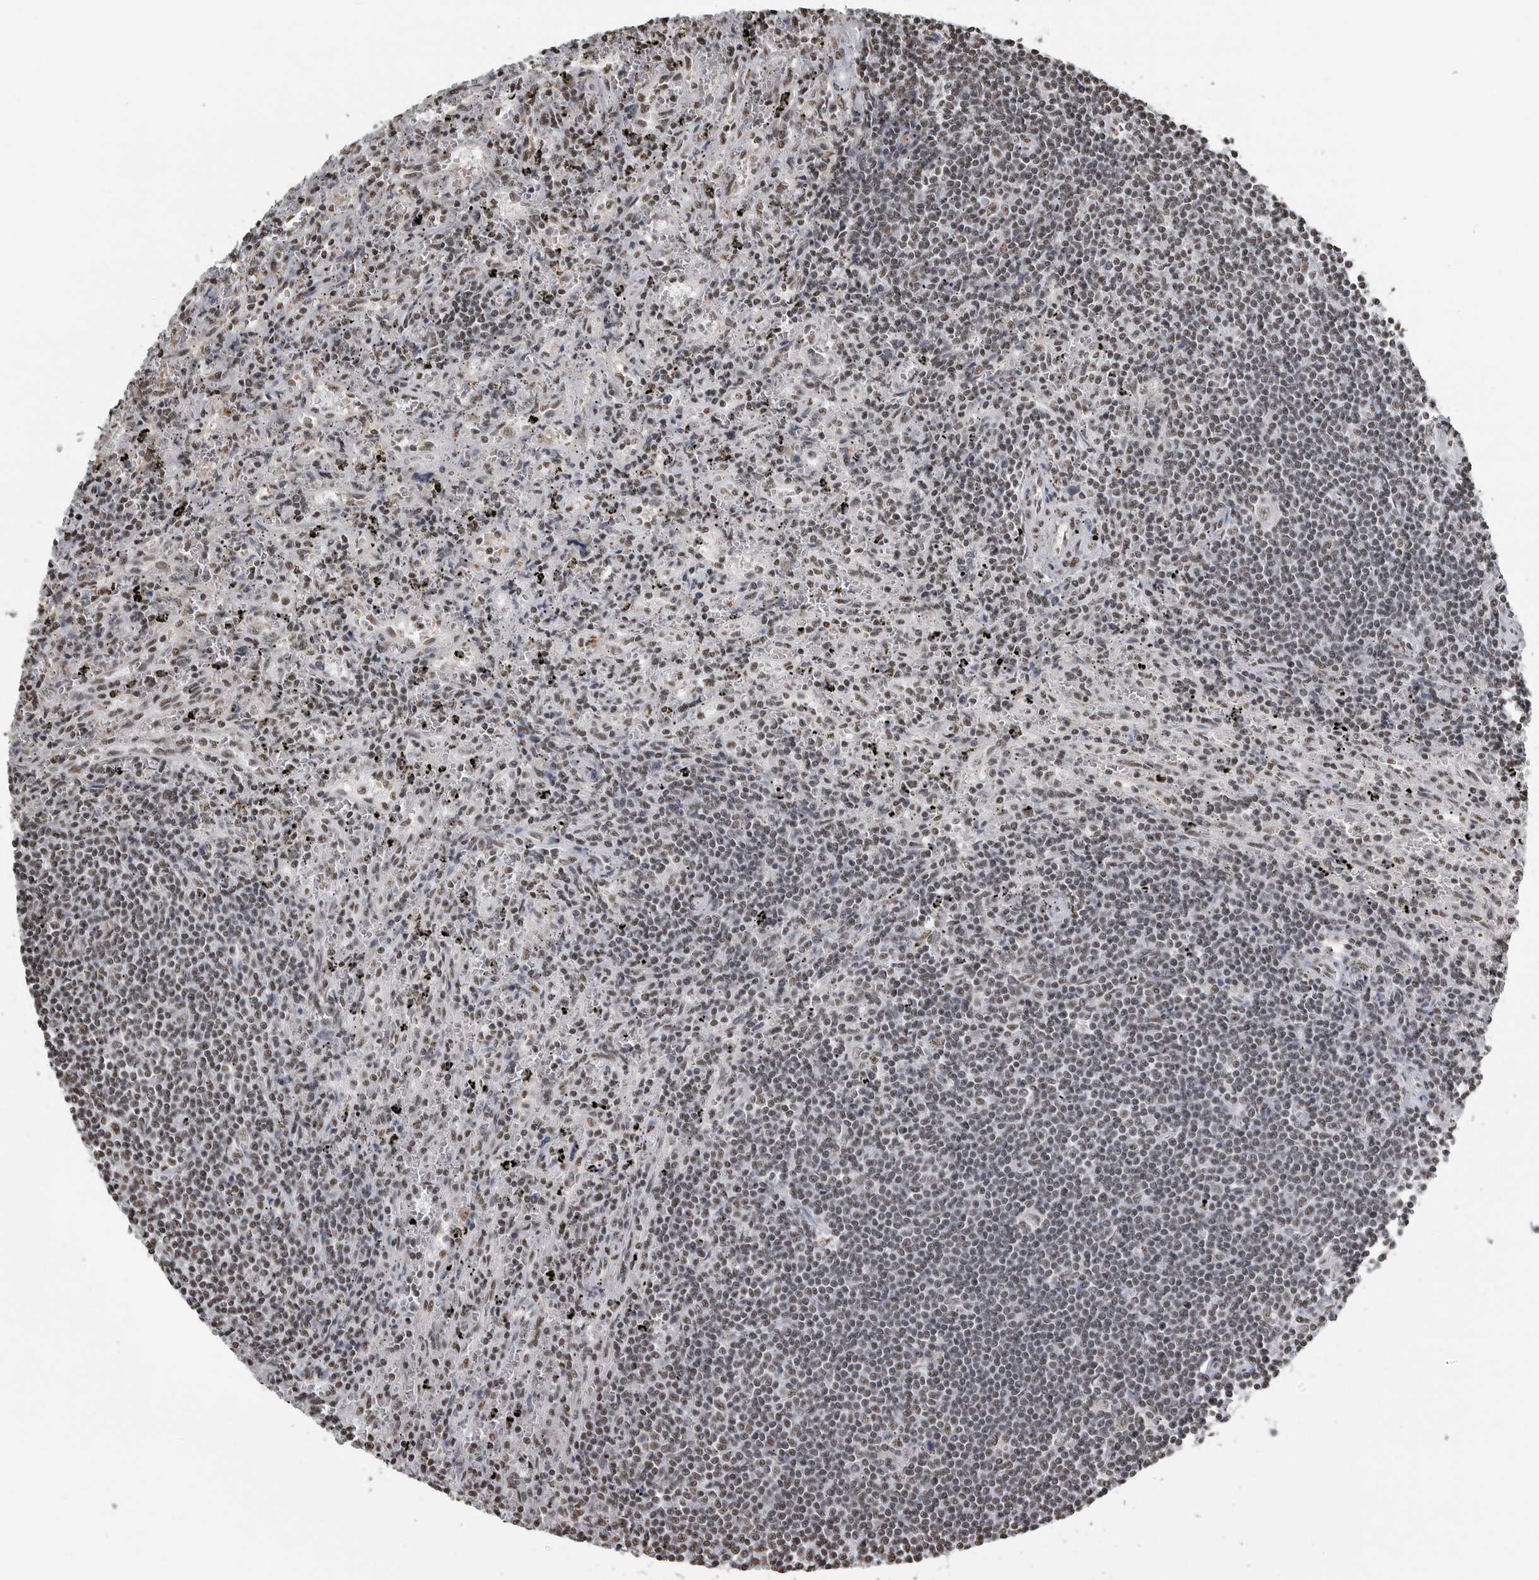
{"staining": {"intensity": "weak", "quantity": "25%-75%", "location": "nuclear"}, "tissue": "lymphoma", "cell_type": "Tumor cells", "image_type": "cancer", "snomed": [{"axis": "morphology", "description": "Malignant lymphoma, non-Hodgkin's type, Low grade"}, {"axis": "topography", "description": "Spleen"}], "caption": "This image reveals immunohistochemistry staining of human lymphoma, with low weak nuclear staining in approximately 25%-75% of tumor cells.", "gene": "TGS1", "patient": {"sex": "male", "age": 76}}